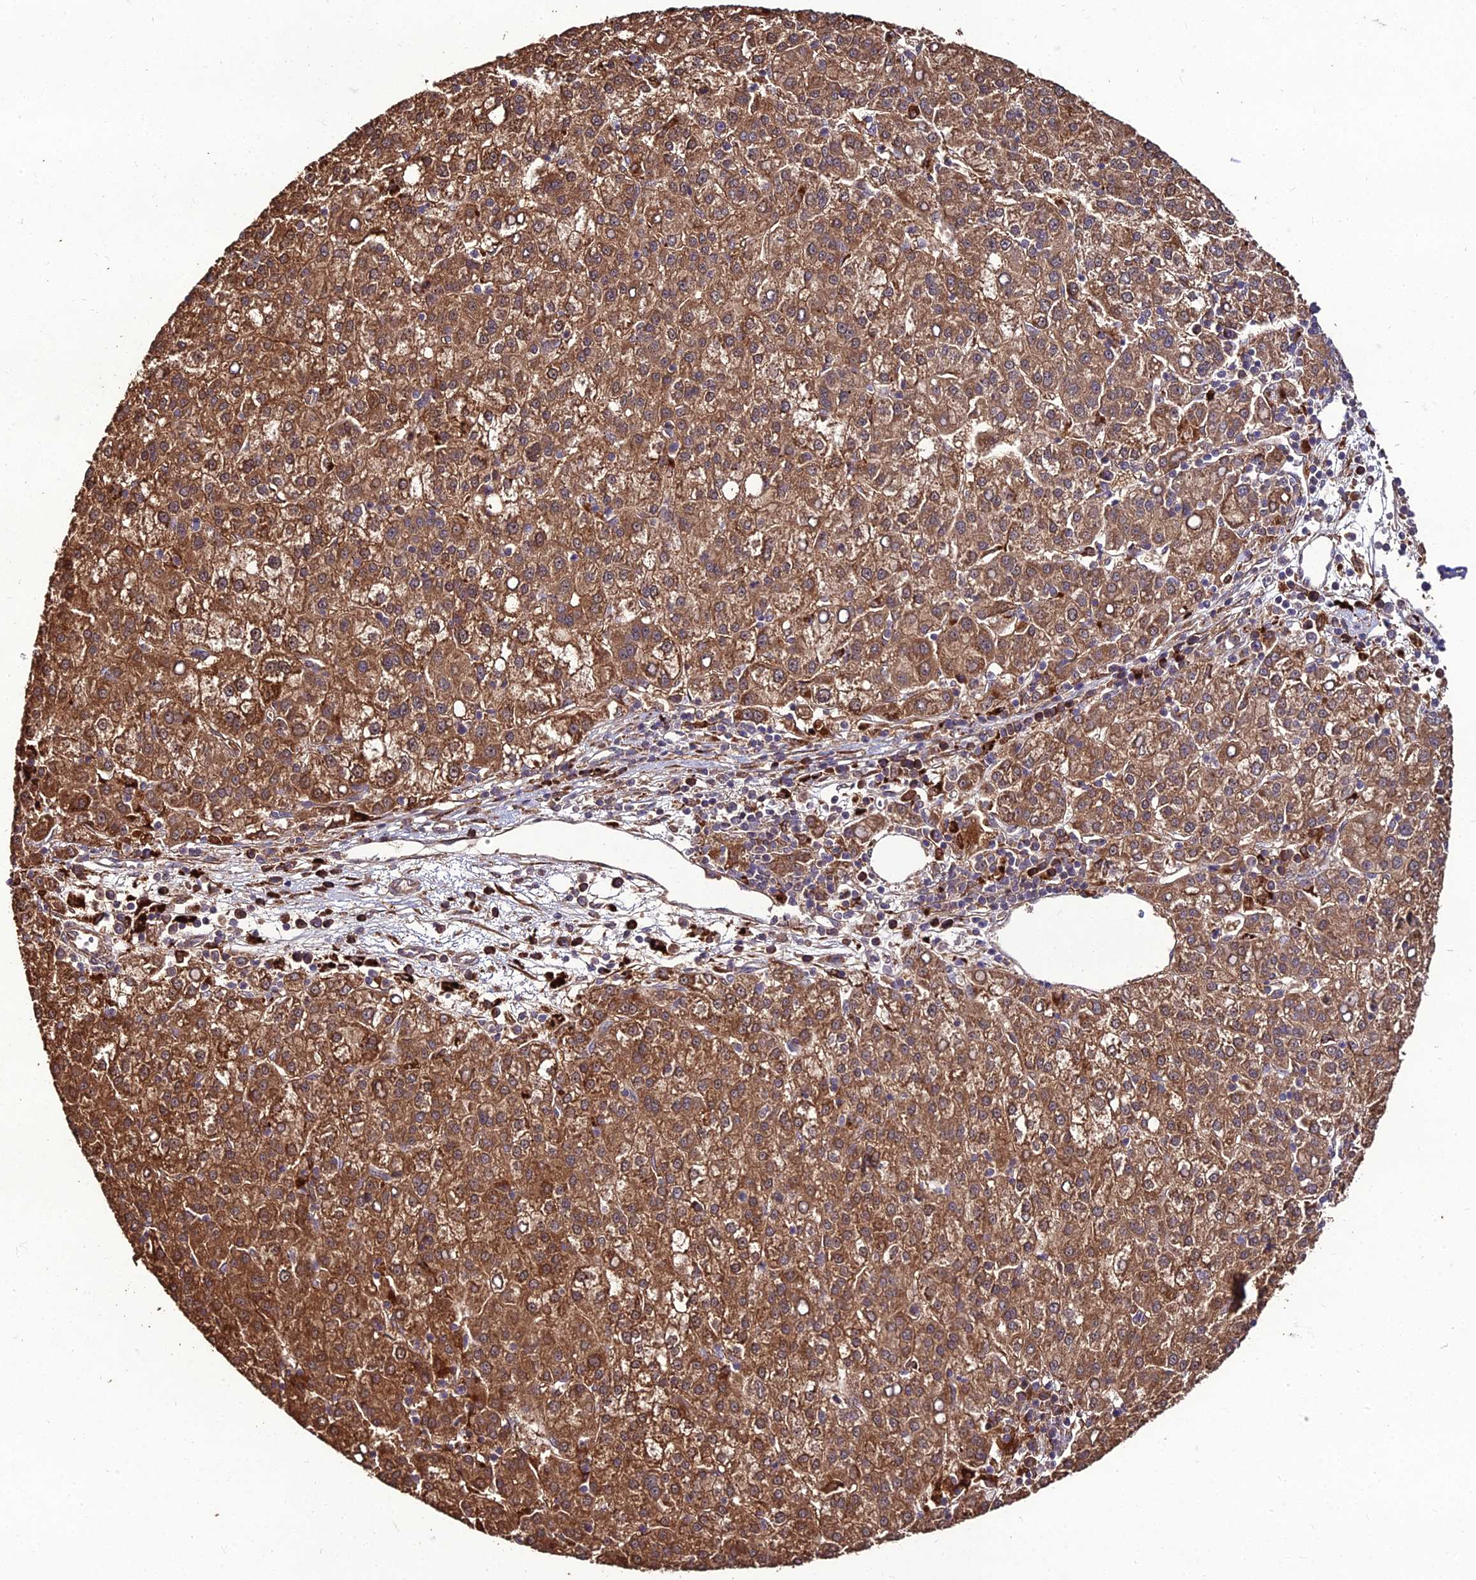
{"staining": {"intensity": "moderate", "quantity": ">75%", "location": "cytoplasmic/membranous"}, "tissue": "liver cancer", "cell_type": "Tumor cells", "image_type": "cancer", "snomed": [{"axis": "morphology", "description": "Carcinoma, Hepatocellular, NOS"}, {"axis": "topography", "description": "Liver"}], "caption": "A high-resolution image shows immunohistochemistry staining of liver cancer (hepatocellular carcinoma), which reveals moderate cytoplasmic/membranous staining in approximately >75% of tumor cells.", "gene": "ZNF766", "patient": {"sex": "female", "age": 58}}